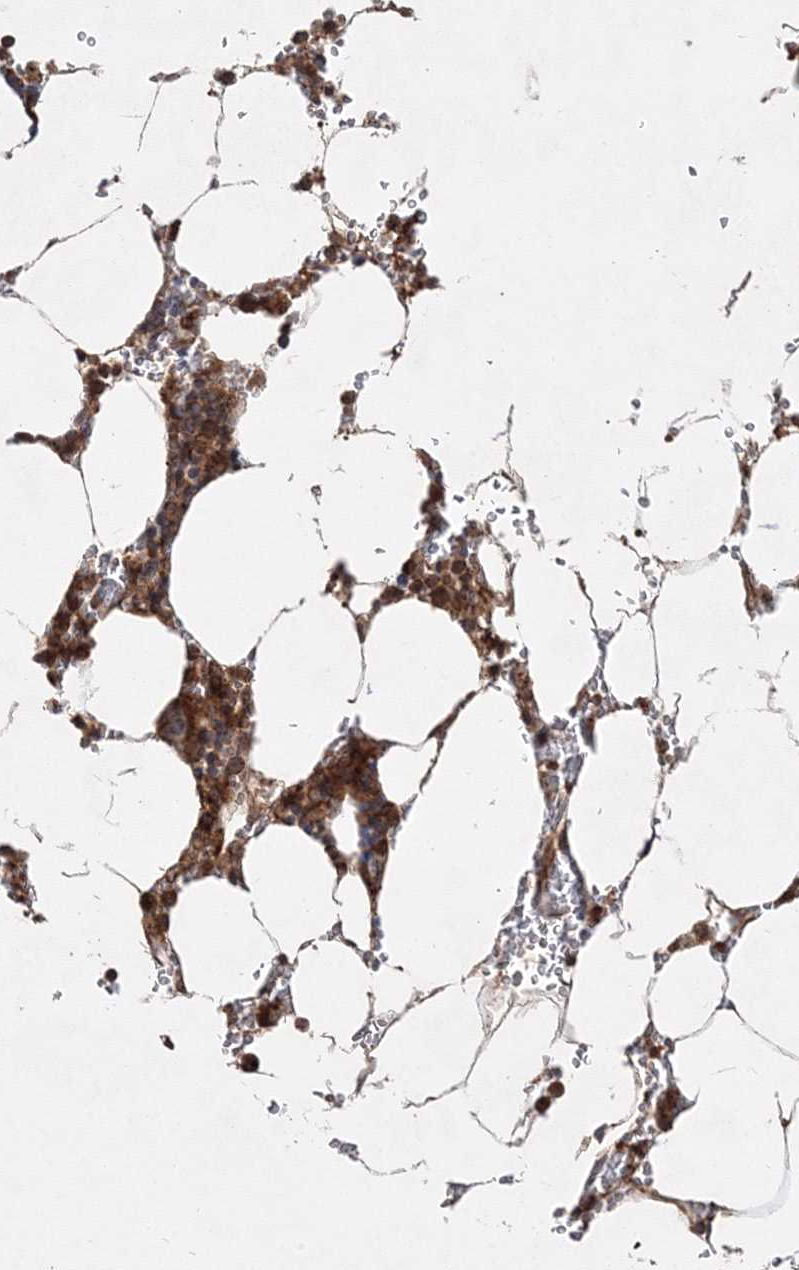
{"staining": {"intensity": "strong", "quantity": ">75%", "location": "cytoplasmic/membranous"}, "tissue": "bone marrow", "cell_type": "Hematopoietic cells", "image_type": "normal", "snomed": [{"axis": "morphology", "description": "Normal tissue, NOS"}, {"axis": "topography", "description": "Bone marrow"}], "caption": "Brown immunohistochemical staining in benign bone marrow demonstrates strong cytoplasmic/membranous staining in approximately >75% of hematopoietic cells. (IHC, brightfield microscopy, high magnification).", "gene": "WDR37", "patient": {"sex": "male", "age": 70}}